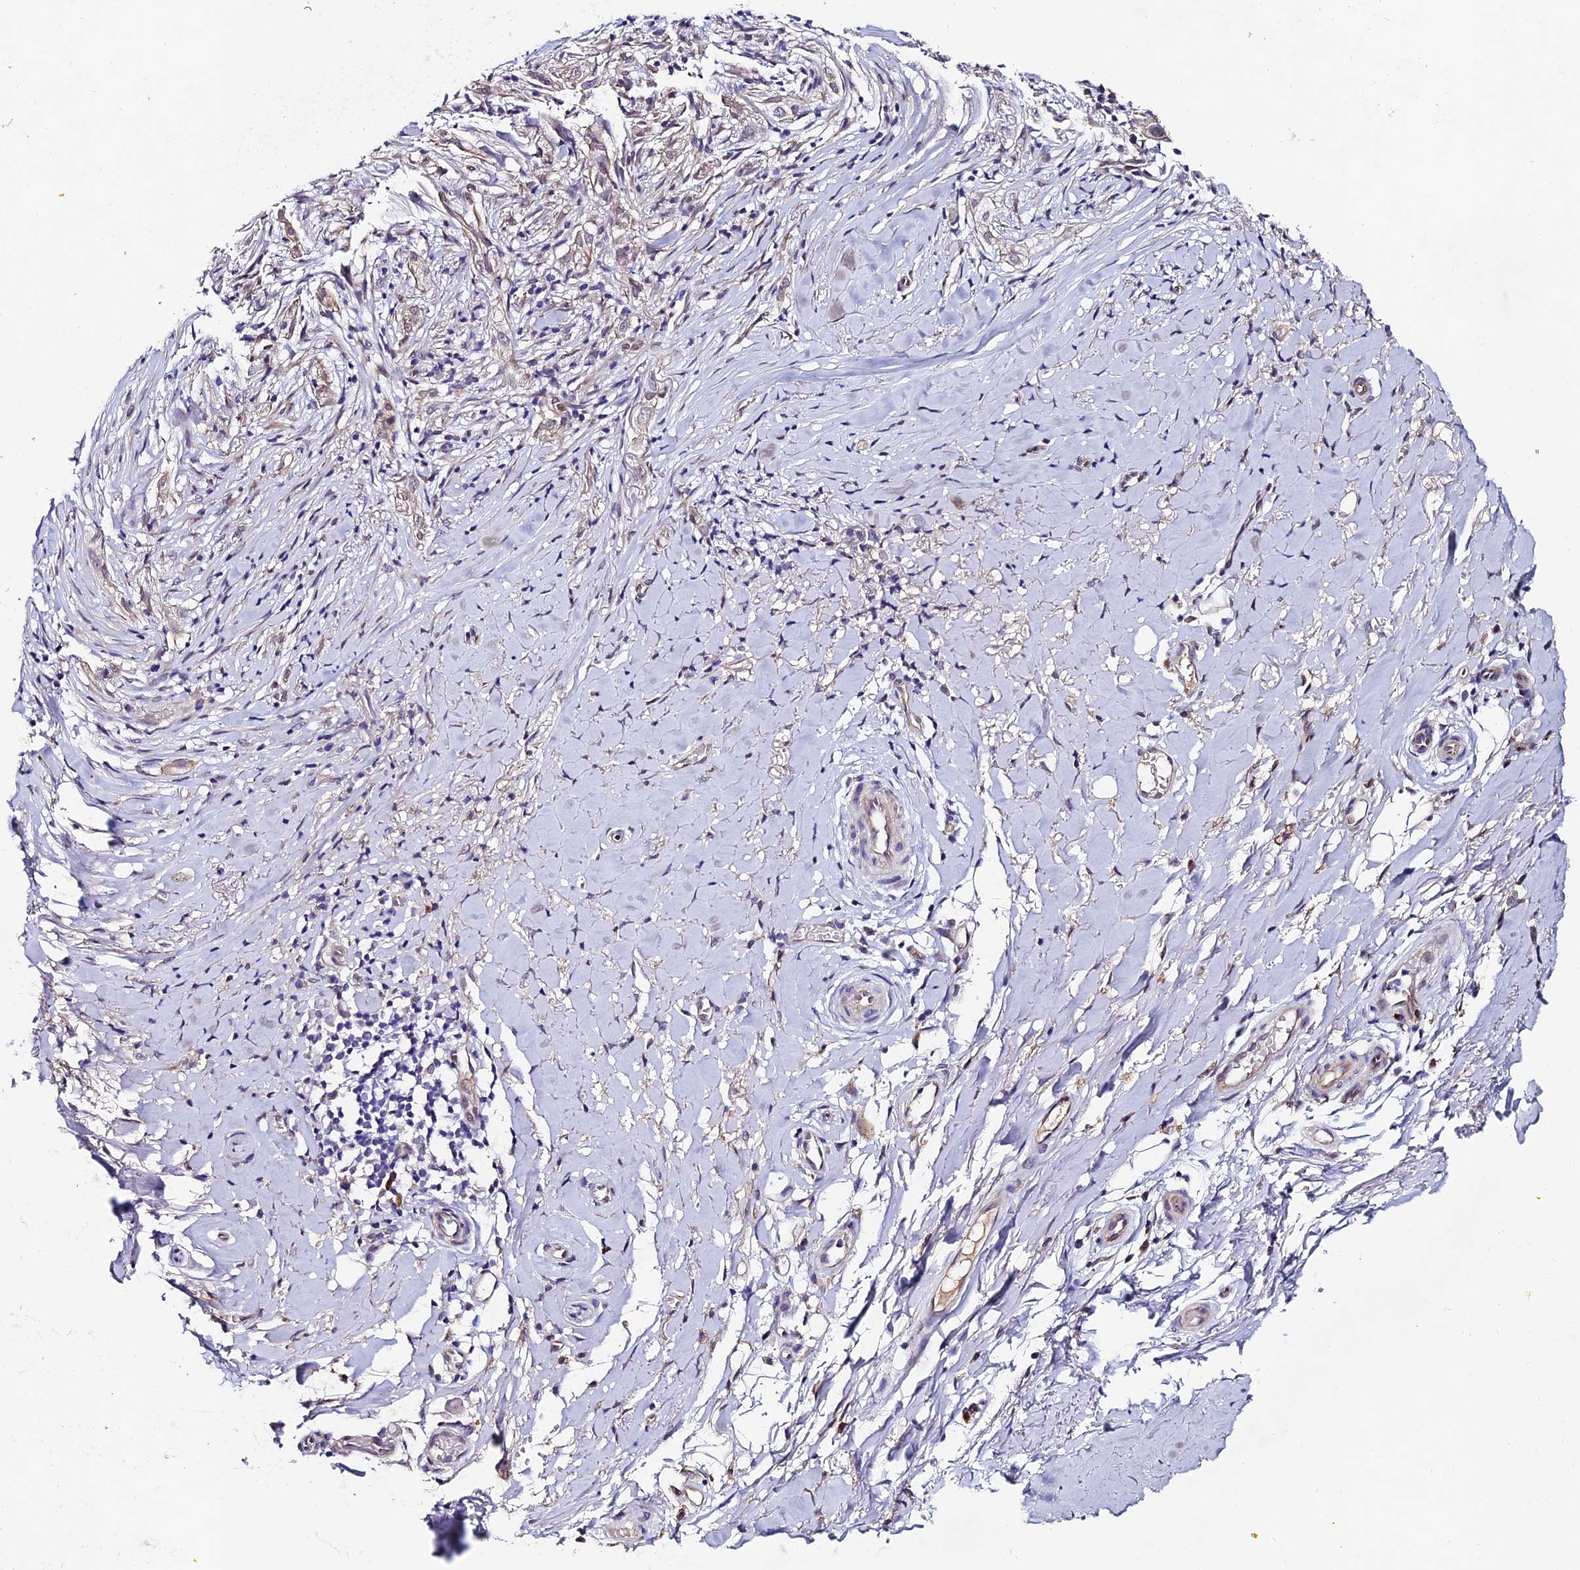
{"staining": {"intensity": "negative", "quantity": "none", "location": "none"}, "tissue": "adipose tissue", "cell_type": "Adipocytes", "image_type": "normal", "snomed": [{"axis": "morphology", "description": "Normal tissue, NOS"}, {"axis": "morphology", "description": "Basal cell carcinoma"}, {"axis": "topography", "description": "Skin"}], "caption": "Adipose tissue stained for a protein using immunohistochemistry shows no expression adipocytes.", "gene": "TRIM24", "patient": {"sex": "female", "age": 89}}